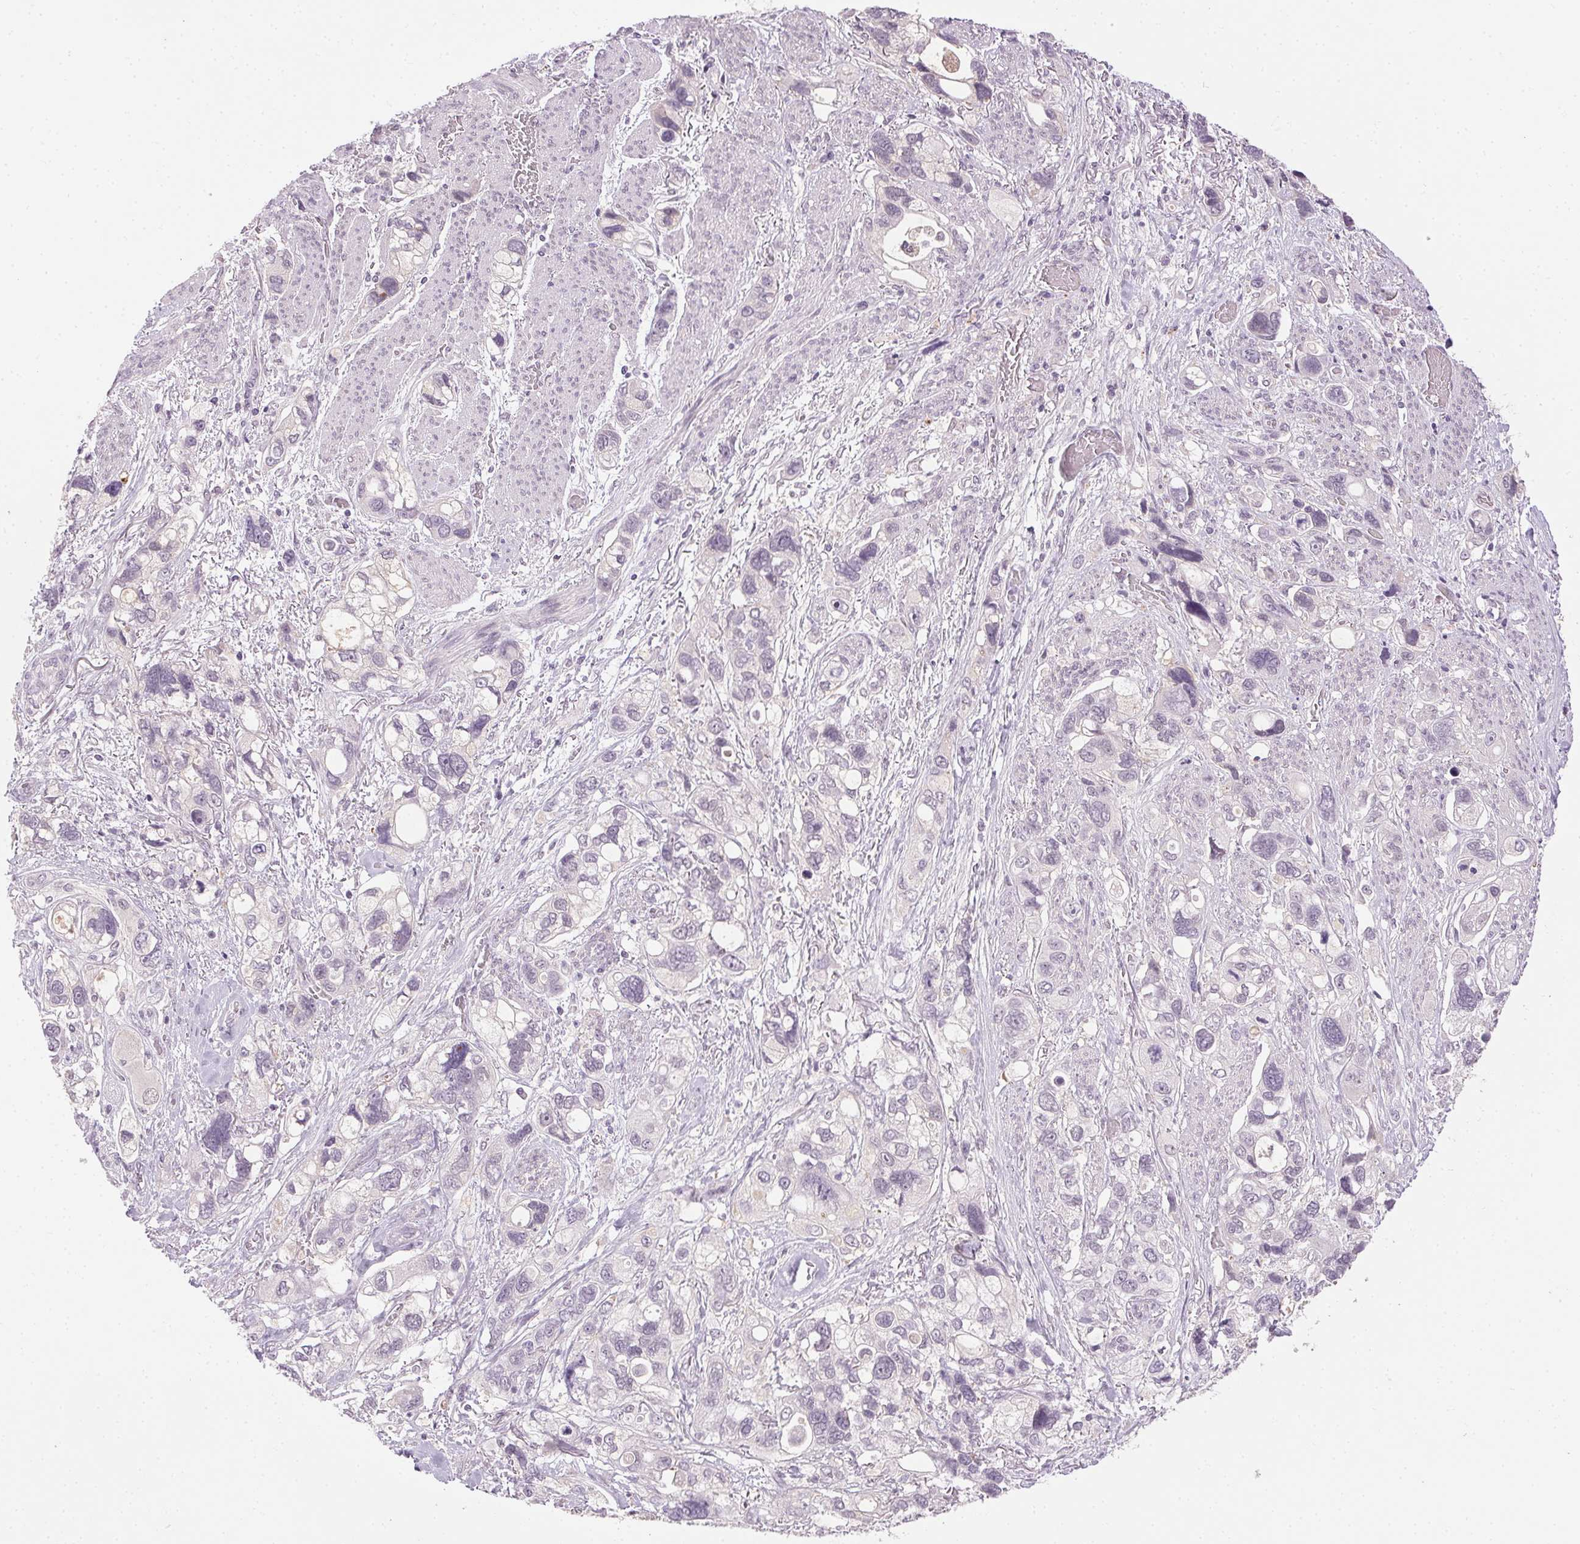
{"staining": {"intensity": "negative", "quantity": "none", "location": "none"}, "tissue": "stomach cancer", "cell_type": "Tumor cells", "image_type": "cancer", "snomed": [{"axis": "morphology", "description": "Adenocarcinoma, NOS"}, {"axis": "topography", "description": "Stomach, upper"}], "caption": "Immunohistochemistry (IHC) photomicrograph of human stomach adenocarcinoma stained for a protein (brown), which reveals no expression in tumor cells. (Stains: DAB immunohistochemistry with hematoxylin counter stain, Microscopy: brightfield microscopy at high magnification).", "gene": "FAM168A", "patient": {"sex": "female", "age": 81}}